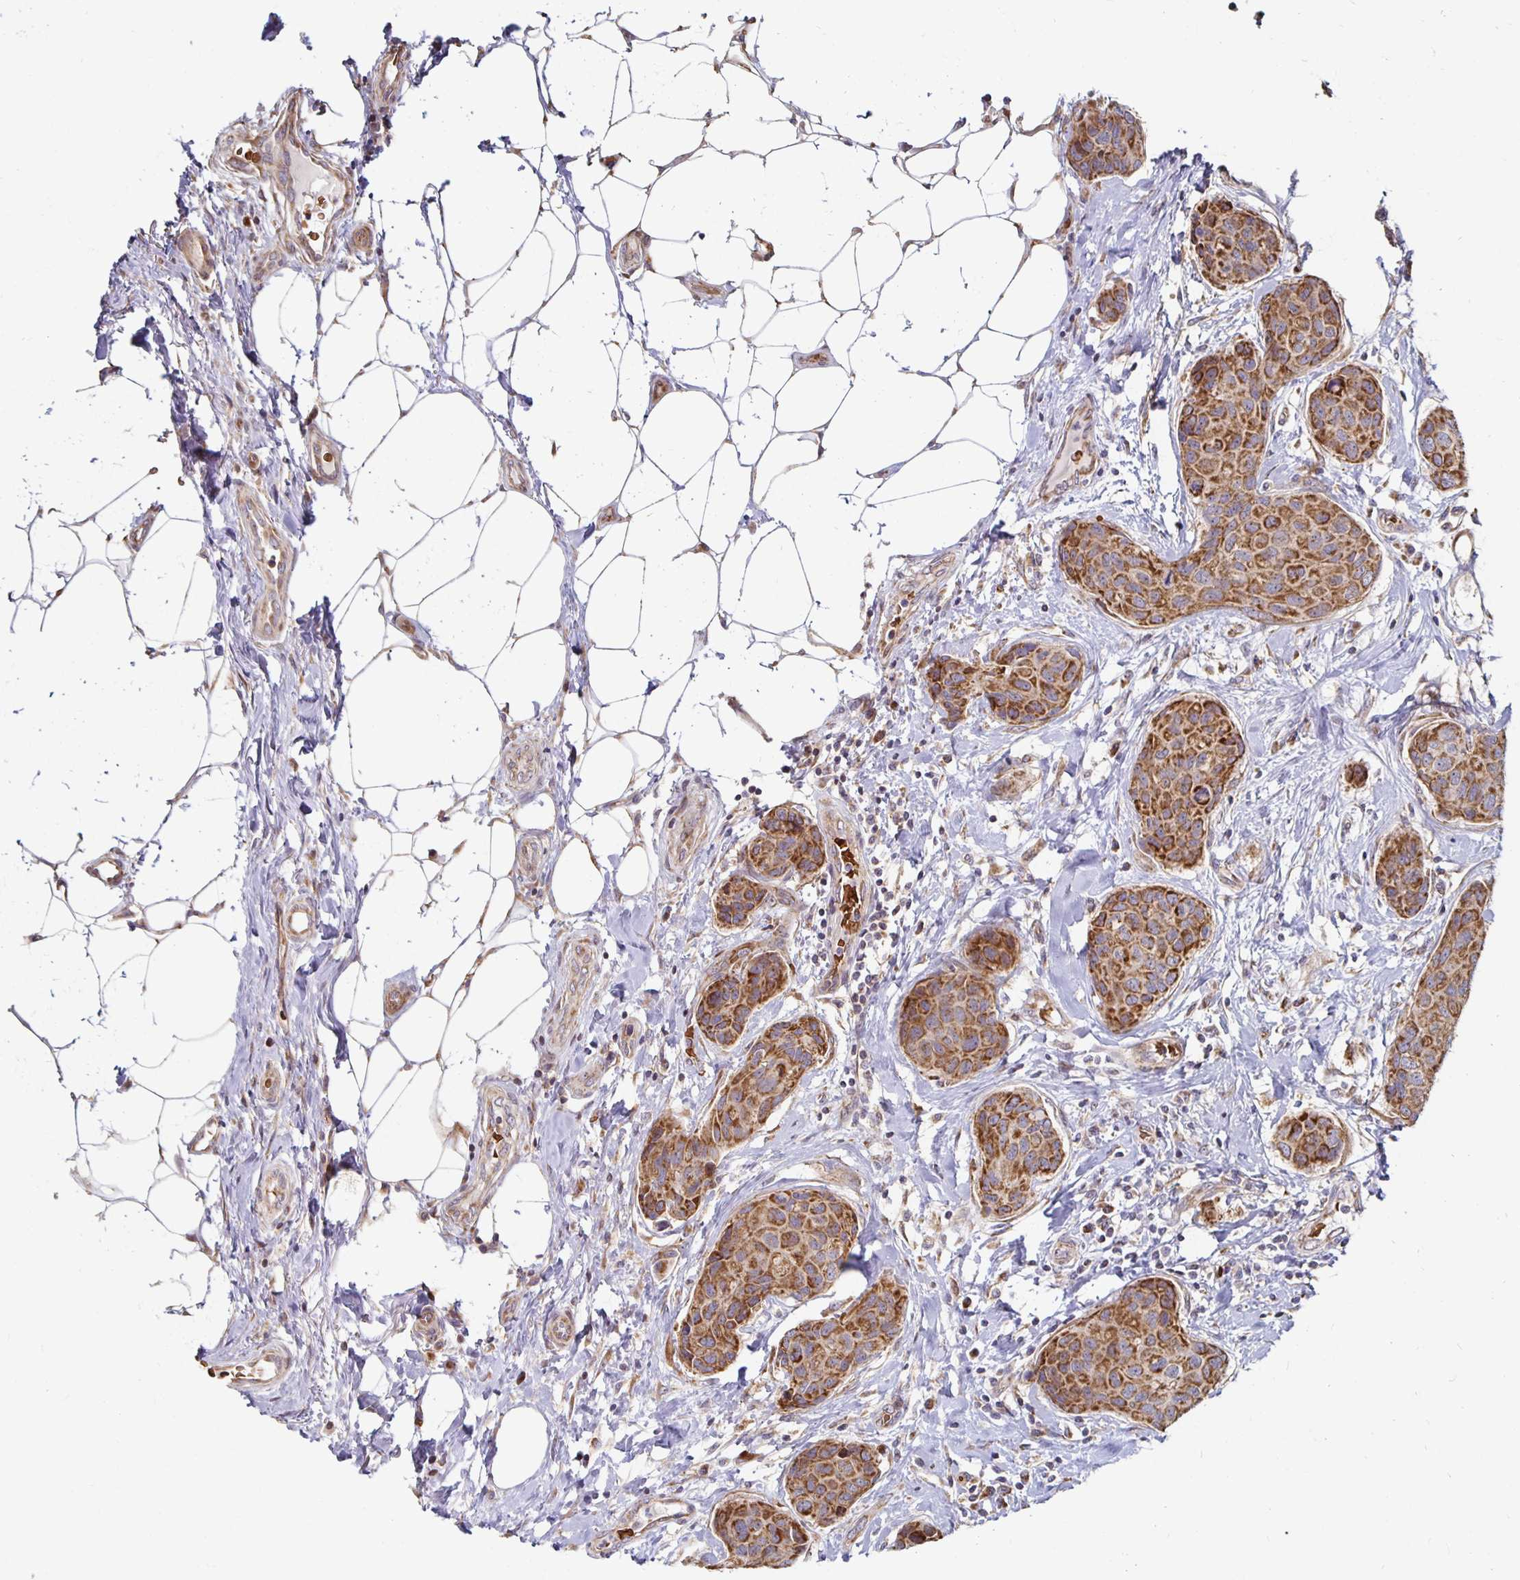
{"staining": {"intensity": "strong", "quantity": ">75%", "location": "cytoplasmic/membranous"}, "tissue": "breast cancer", "cell_type": "Tumor cells", "image_type": "cancer", "snomed": [{"axis": "morphology", "description": "Duct carcinoma"}, {"axis": "topography", "description": "Breast"}], "caption": "A brown stain shows strong cytoplasmic/membranous staining of a protein in human breast infiltrating ductal carcinoma tumor cells. Immunohistochemistry stains the protein in brown and the nuclei are stained blue.", "gene": "MRPL28", "patient": {"sex": "female", "age": 80}}